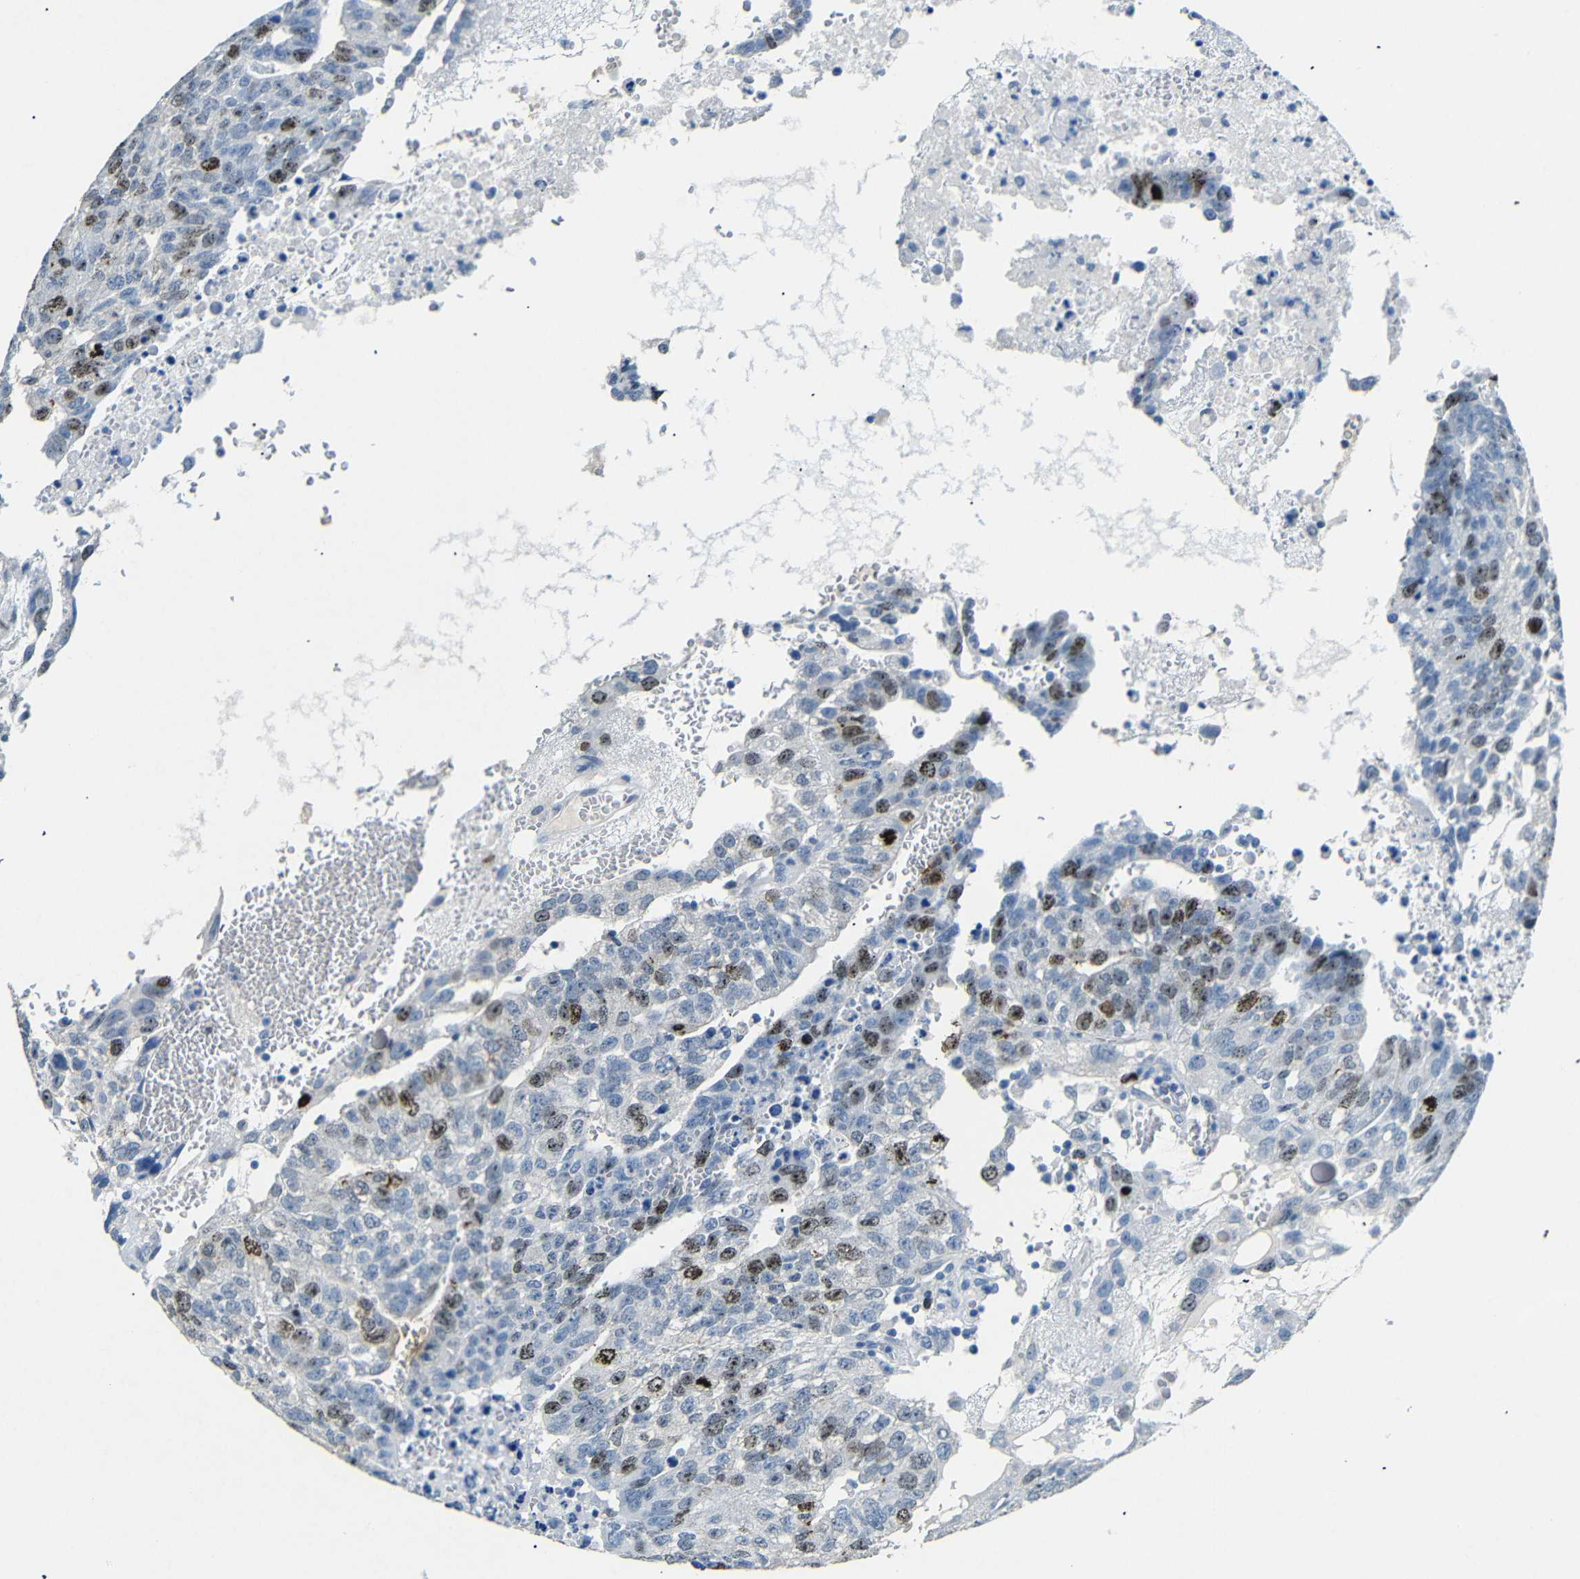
{"staining": {"intensity": "moderate", "quantity": "25%-75%", "location": "nuclear"}, "tissue": "testis cancer", "cell_type": "Tumor cells", "image_type": "cancer", "snomed": [{"axis": "morphology", "description": "Seminoma, NOS"}, {"axis": "morphology", "description": "Carcinoma, Embryonal, NOS"}, {"axis": "topography", "description": "Testis"}], "caption": "This is a micrograph of immunohistochemistry (IHC) staining of testis embryonal carcinoma, which shows moderate staining in the nuclear of tumor cells.", "gene": "INCENP", "patient": {"sex": "male", "age": 52}}